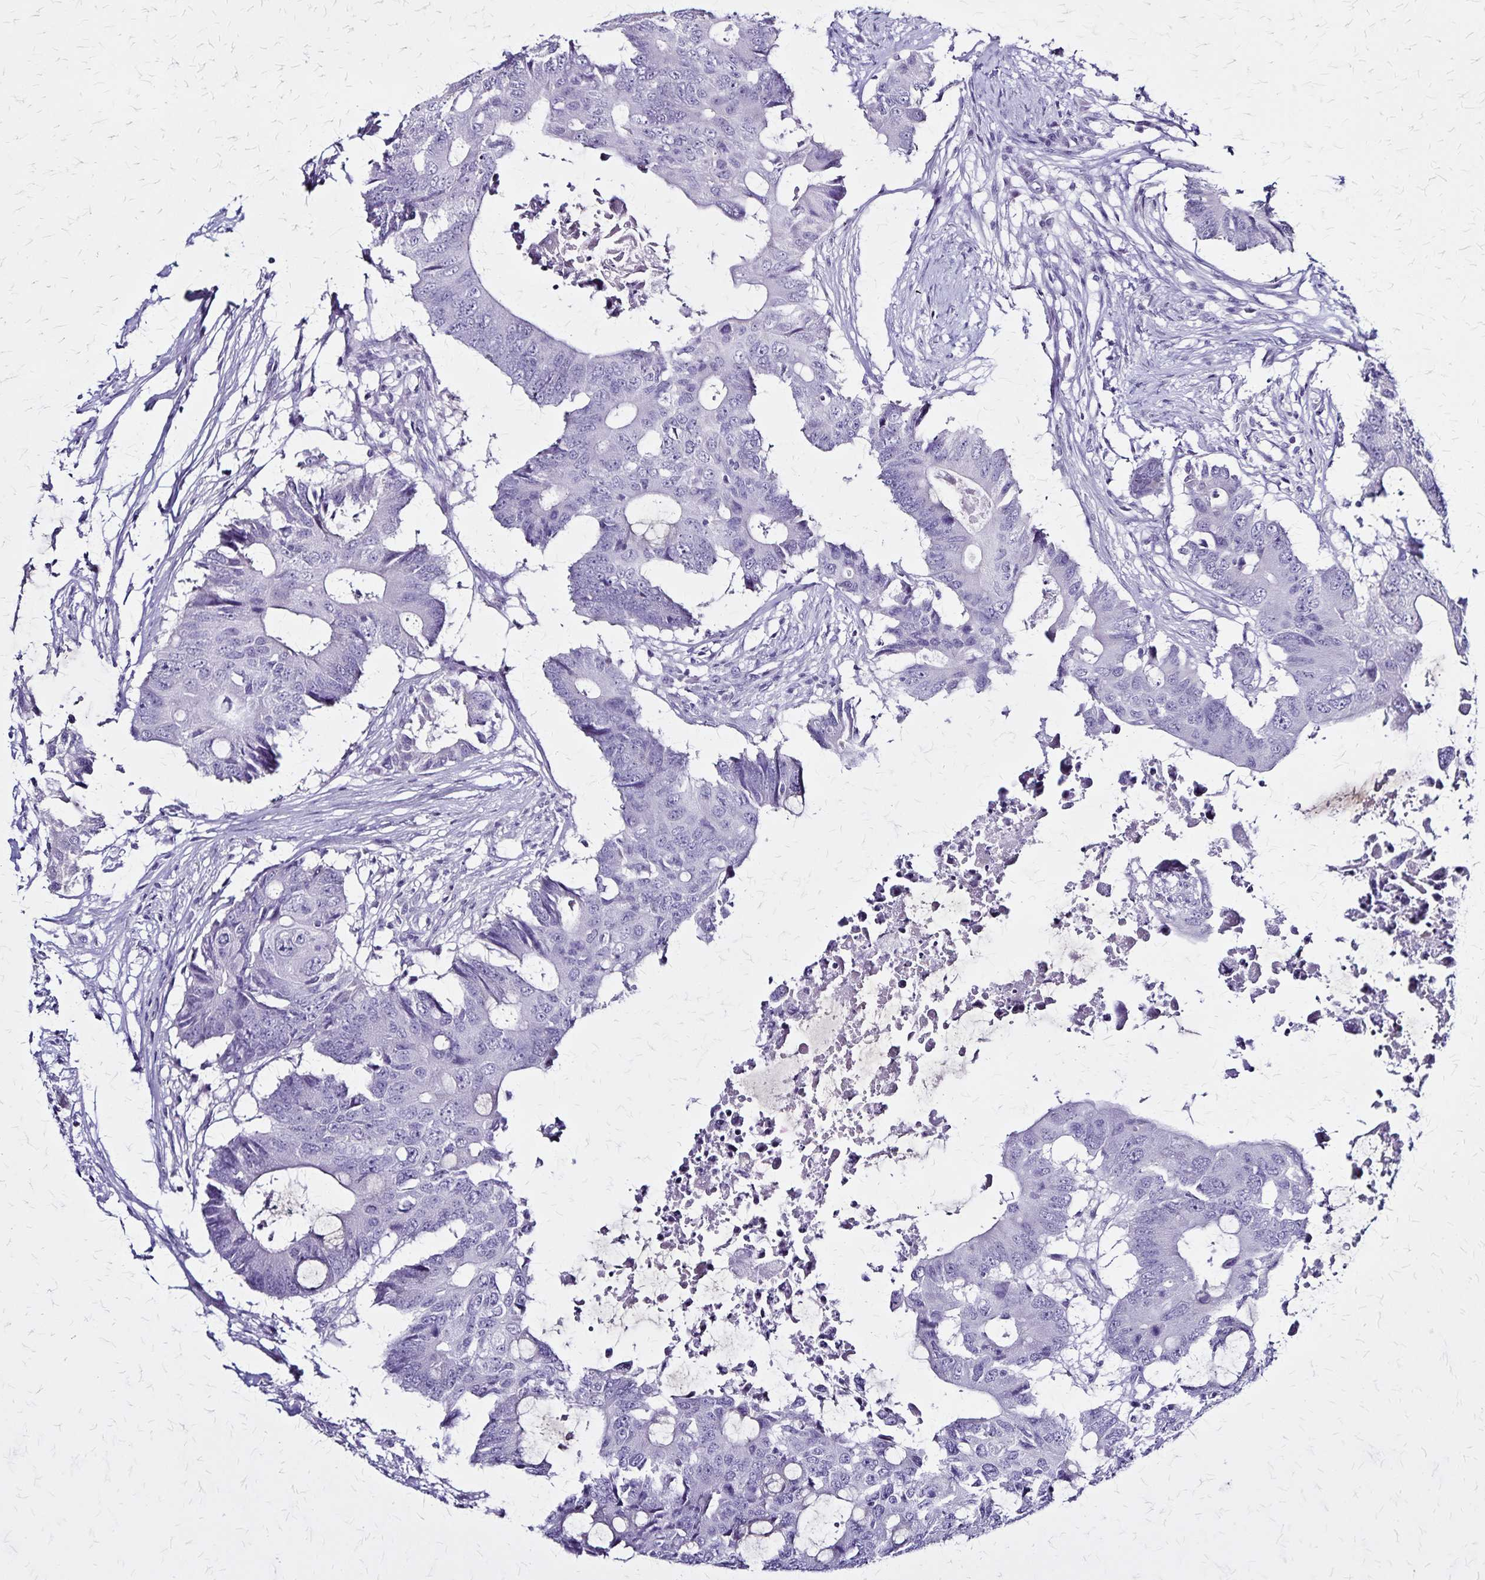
{"staining": {"intensity": "negative", "quantity": "none", "location": "none"}, "tissue": "colorectal cancer", "cell_type": "Tumor cells", "image_type": "cancer", "snomed": [{"axis": "morphology", "description": "Adenocarcinoma, NOS"}, {"axis": "topography", "description": "Colon"}], "caption": "The IHC image has no significant staining in tumor cells of adenocarcinoma (colorectal) tissue. Brightfield microscopy of IHC stained with DAB (3,3'-diaminobenzidine) (brown) and hematoxylin (blue), captured at high magnification.", "gene": "PLXNA4", "patient": {"sex": "male", "age": 71}}